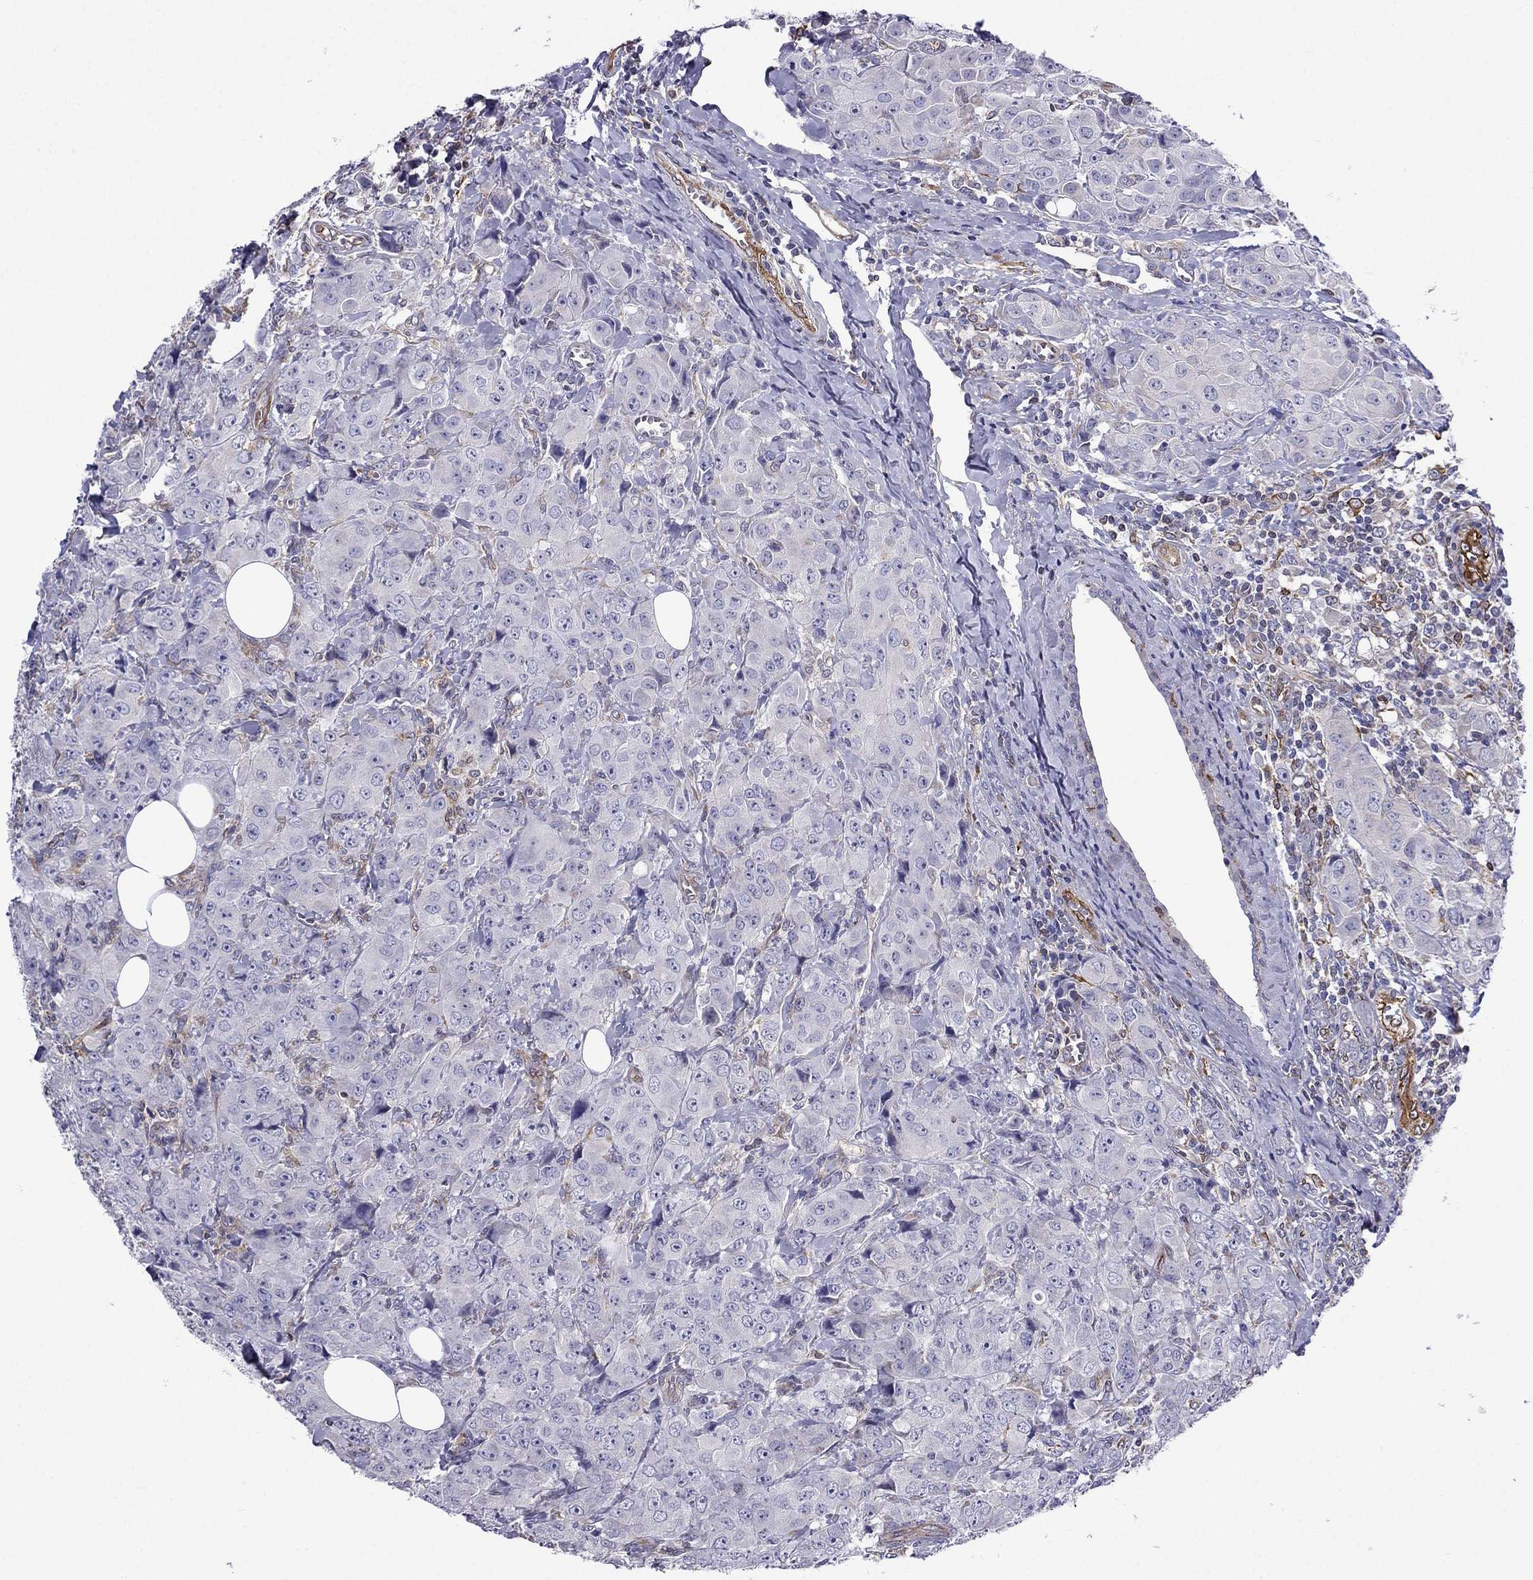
{"staining": {"intensity": "negative", "quantity": "none", "location": "none"}, "tissue": "breast cancer", "cell_type": "Tumor cells", "image_type": "cancer", "snomed": [{"axis": "morphology", "description": "Duct carcinoma"}, {"axis": "topography", "description": "Breast"}], "caption": "Immunohistochemical staining of breast invasive ductal carcinoma demonstrates no significant staining in tumor cells.", "gene": "GNAL", "patient": {"sex": "female", "age": 43}}